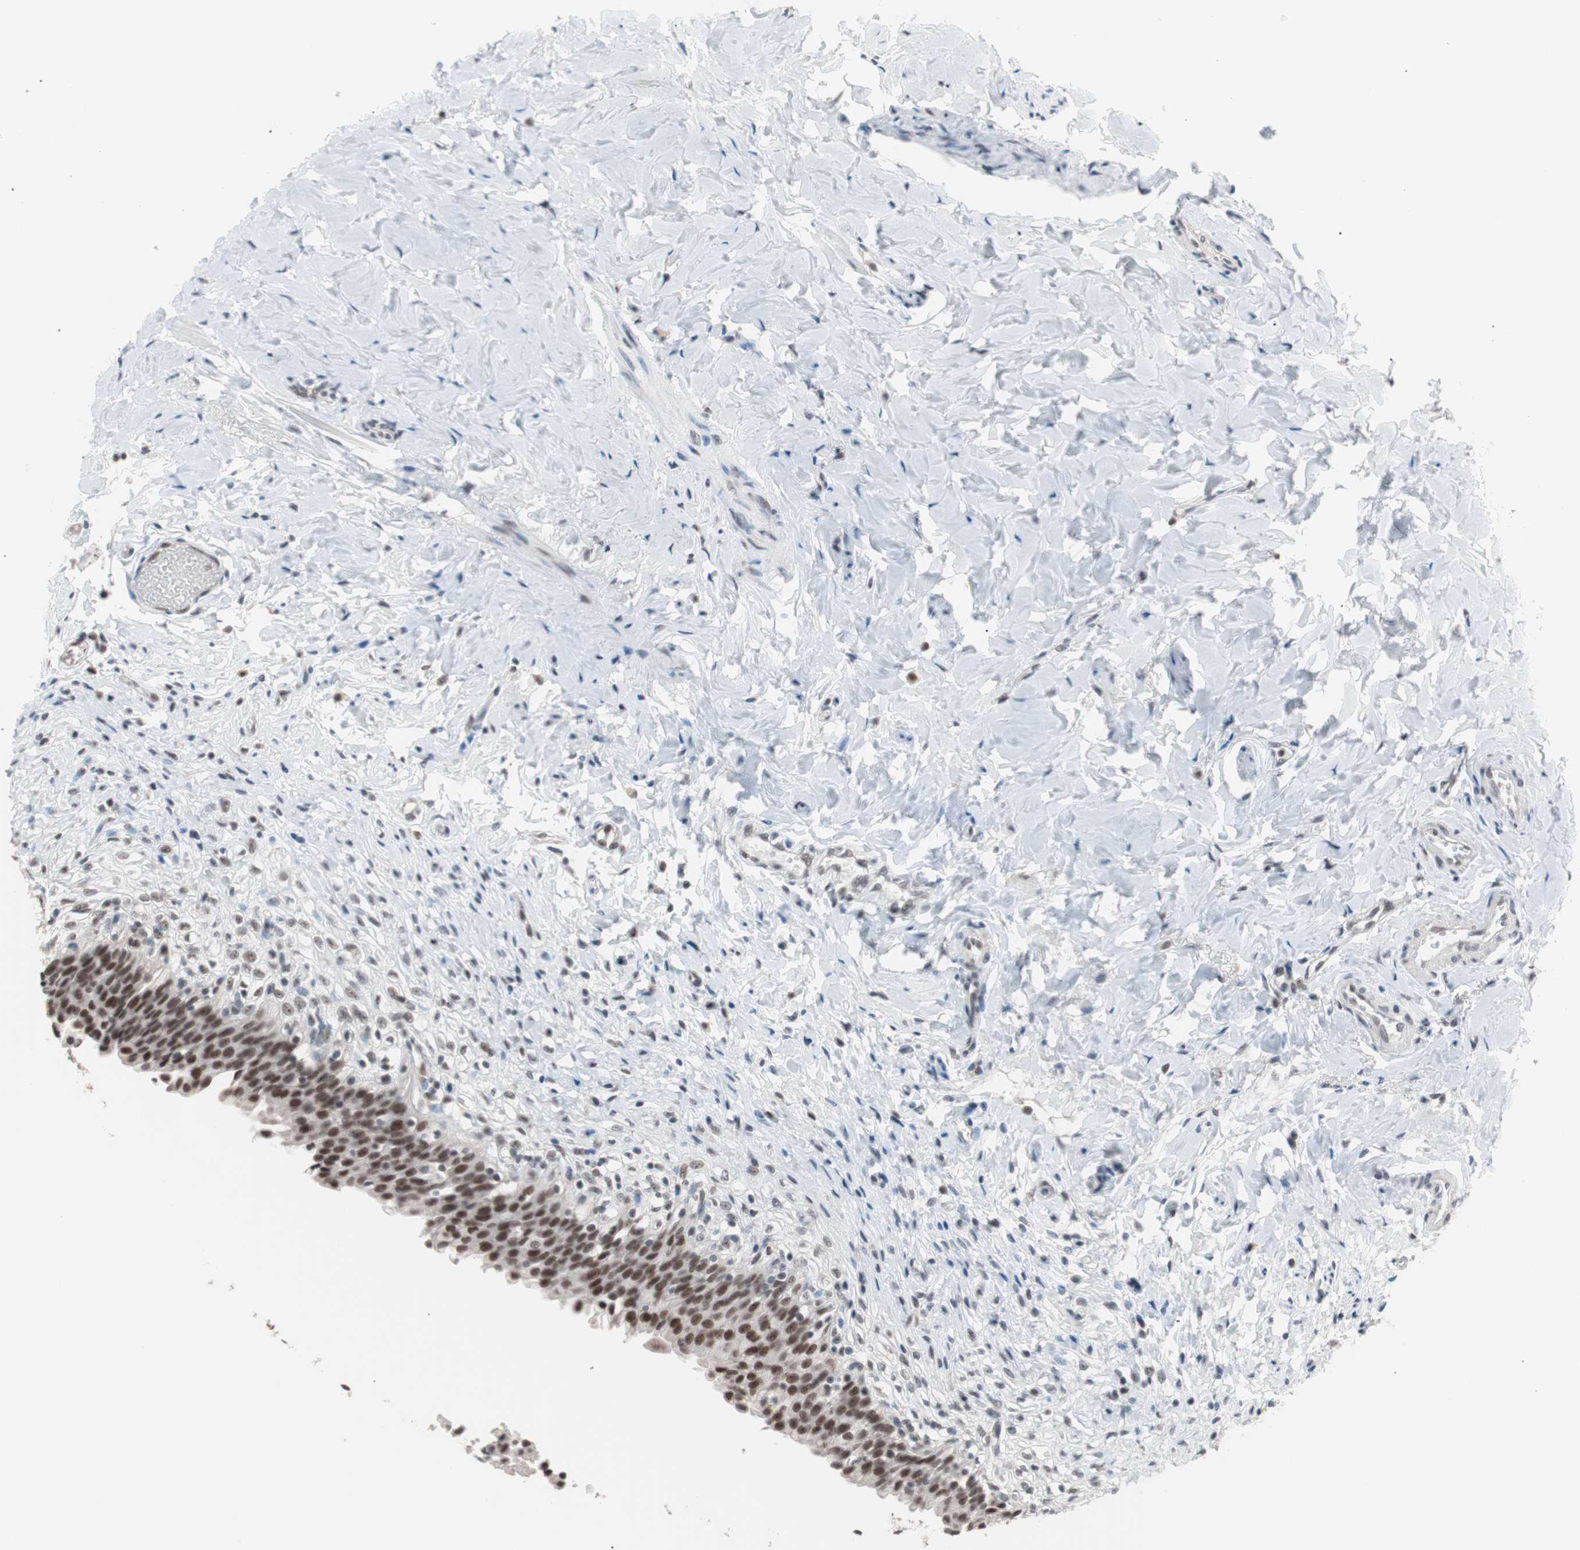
{"staining": {"intensity": "strong", "quantity": ">75%", "location": "nuclear"}, "tissue": "urinary bladder", "cell_type": "Urothelial cells", "image_type": "normal", "snomed": [{"axis": "morphology", "description": "Normal tissue, NOS"}, {"axis": "morphology", "description": "Inflammation, NOS"}, {"axis": "topography", "description": "Urinary bladder"}], "caption": "DAB immunohistochemical staining of benign urinary bladder shows strong nuclear protein expression in approximately >75% of urothelial cells.", "gene": "LIG3", "patient": {"sex": "female", "age": 80}}